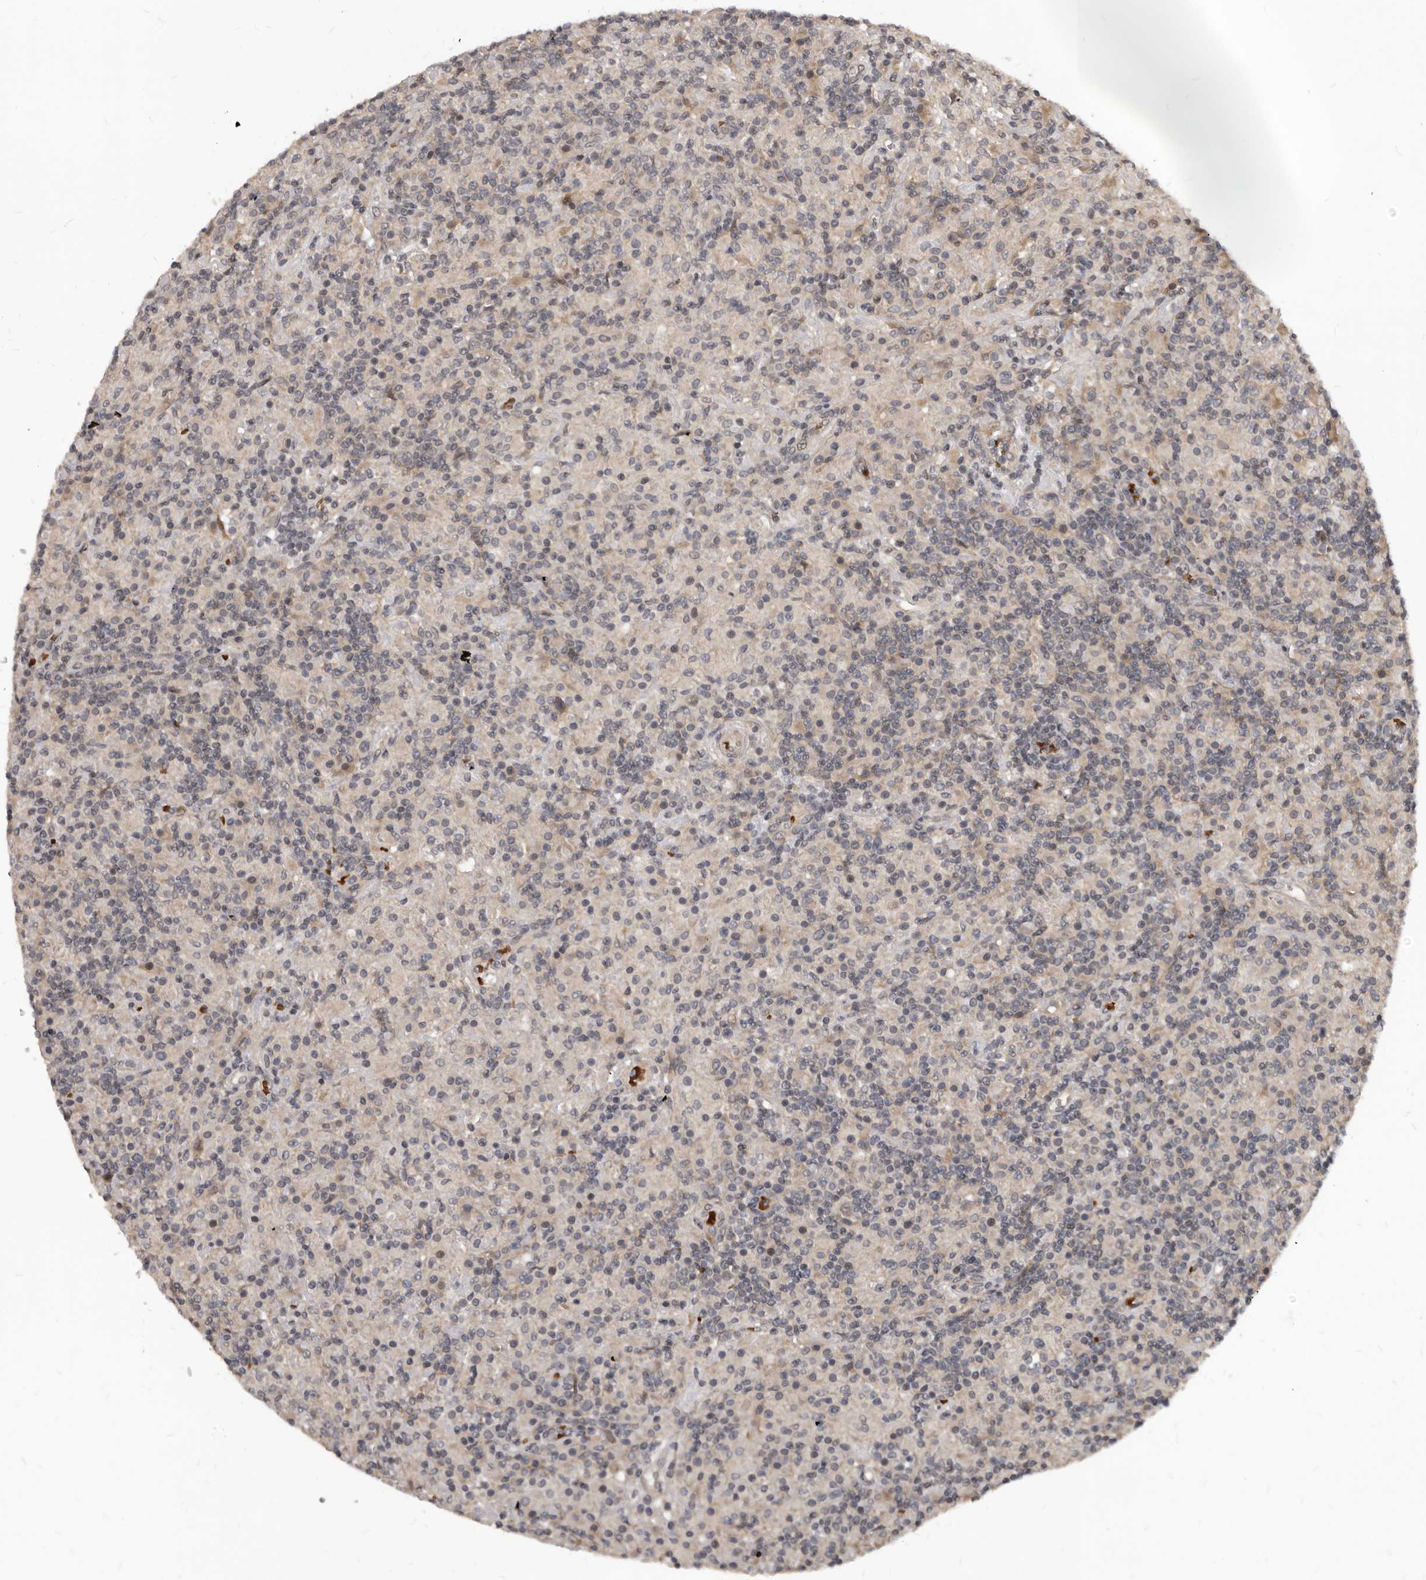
{"staining": {"intensity": "negative", "quantity": "none", "location": "none"}, "tissue": "lymphoma", "cell_type": "Tumor cells", "image_type": "cancer", "snomed": [{"axis": "morphology", "description": "Hodgkin's disease, NOS"}, {"axis": "topography", "description": "Lymph node"}], "caption": "The immunohistochemistry photomicrograph has no significant staining in tumor cells of lymphoma tissue.", "gene": "GABPB2", "patient": {"sex": "male", "age": 70}}